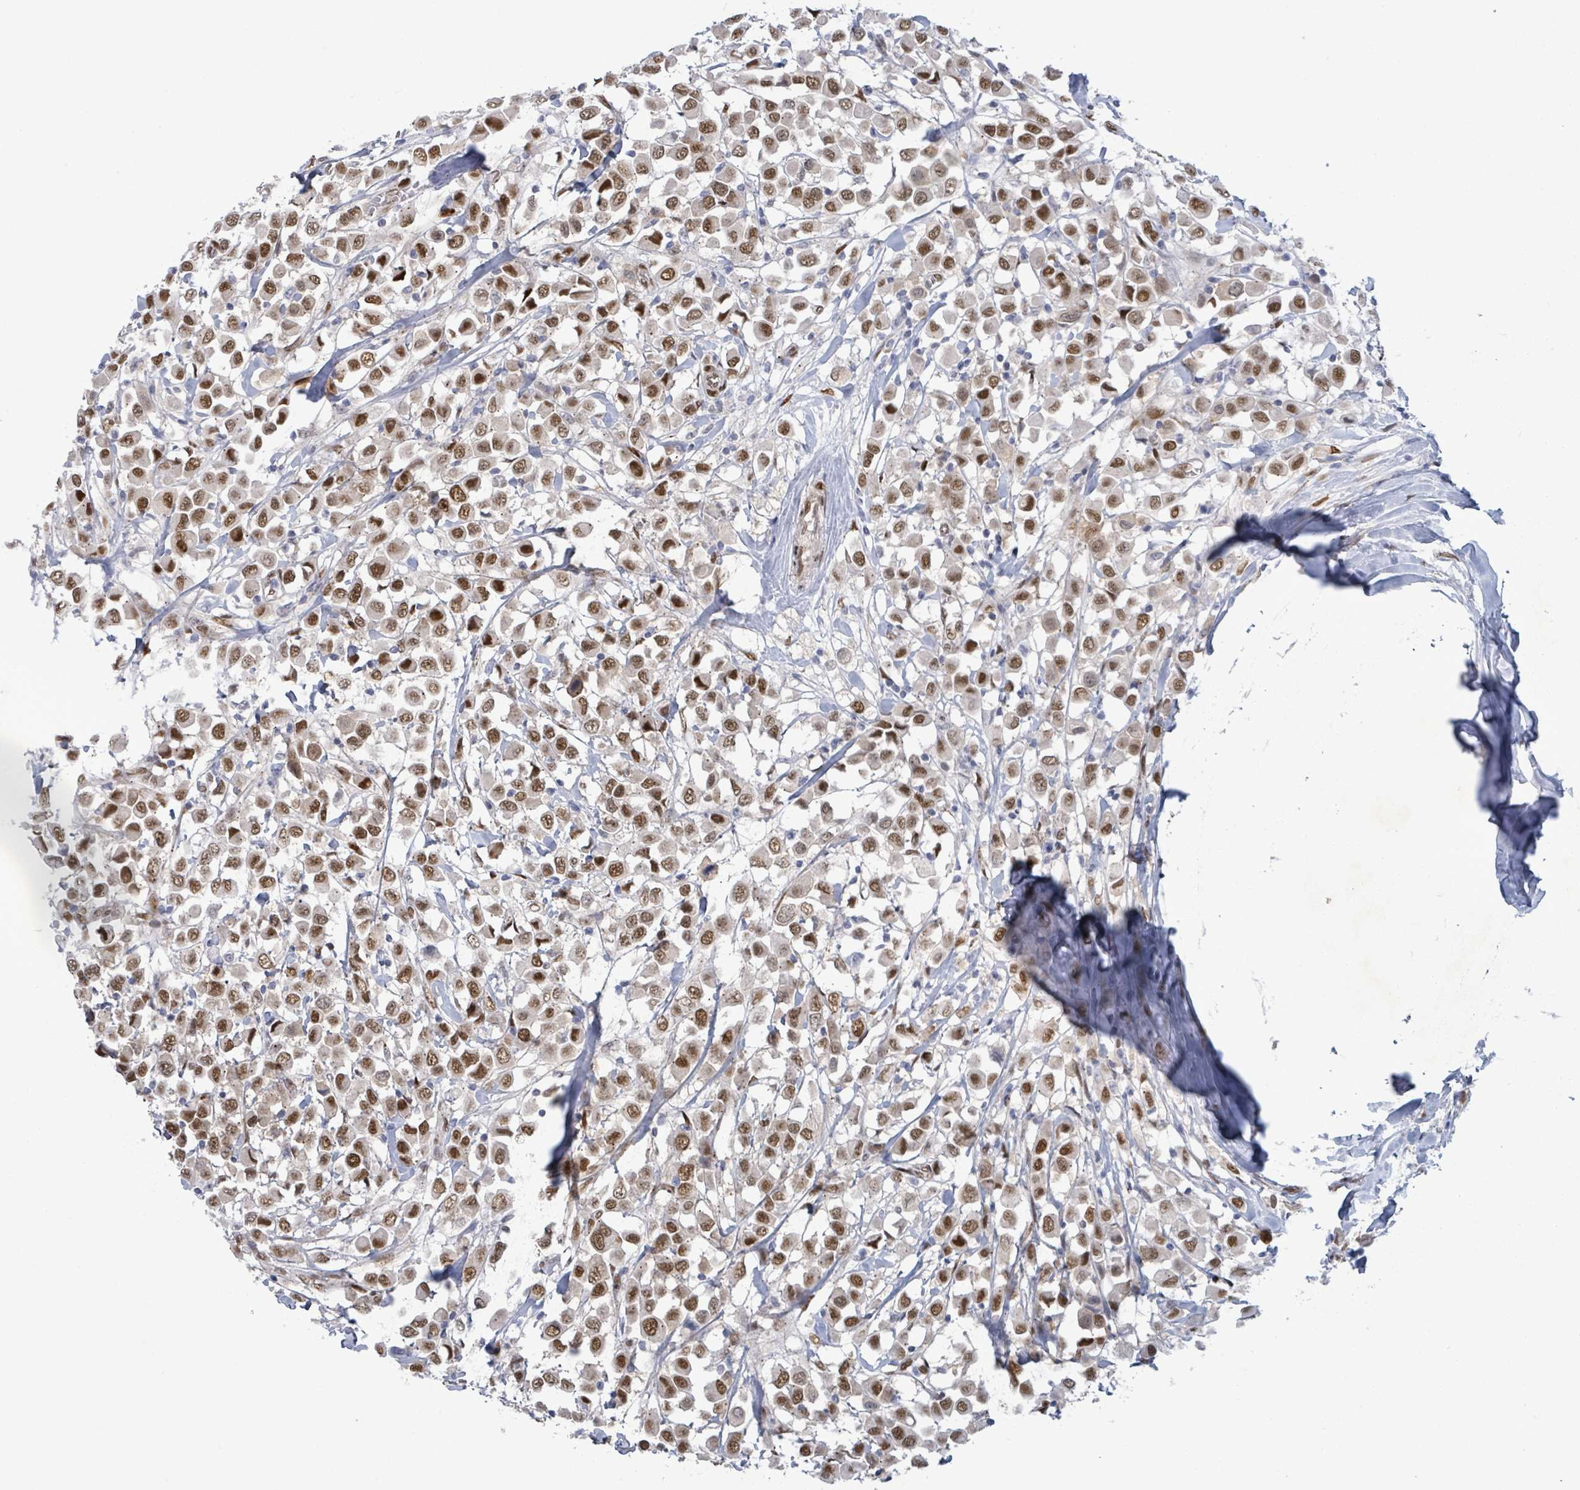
{"staining": {"intensity": "moderate", "quantity": ">75%", "location": "nuclear"}, "tissue": "breast cancer", "cell_type": "Tumor cells", "image_type": "cancer", "snomed": [{"axis": "morphology", "description": "Duct carcinoma"}, {"axis": "topography", "description": "Breast"}], "caption": "Human breast cancer stained with a brown dye reveals moderate nuclear positive positivity in about >75% of tumor cells.", "gene": "TUSC1", "patient": {"sex": "female", "age": 61}}